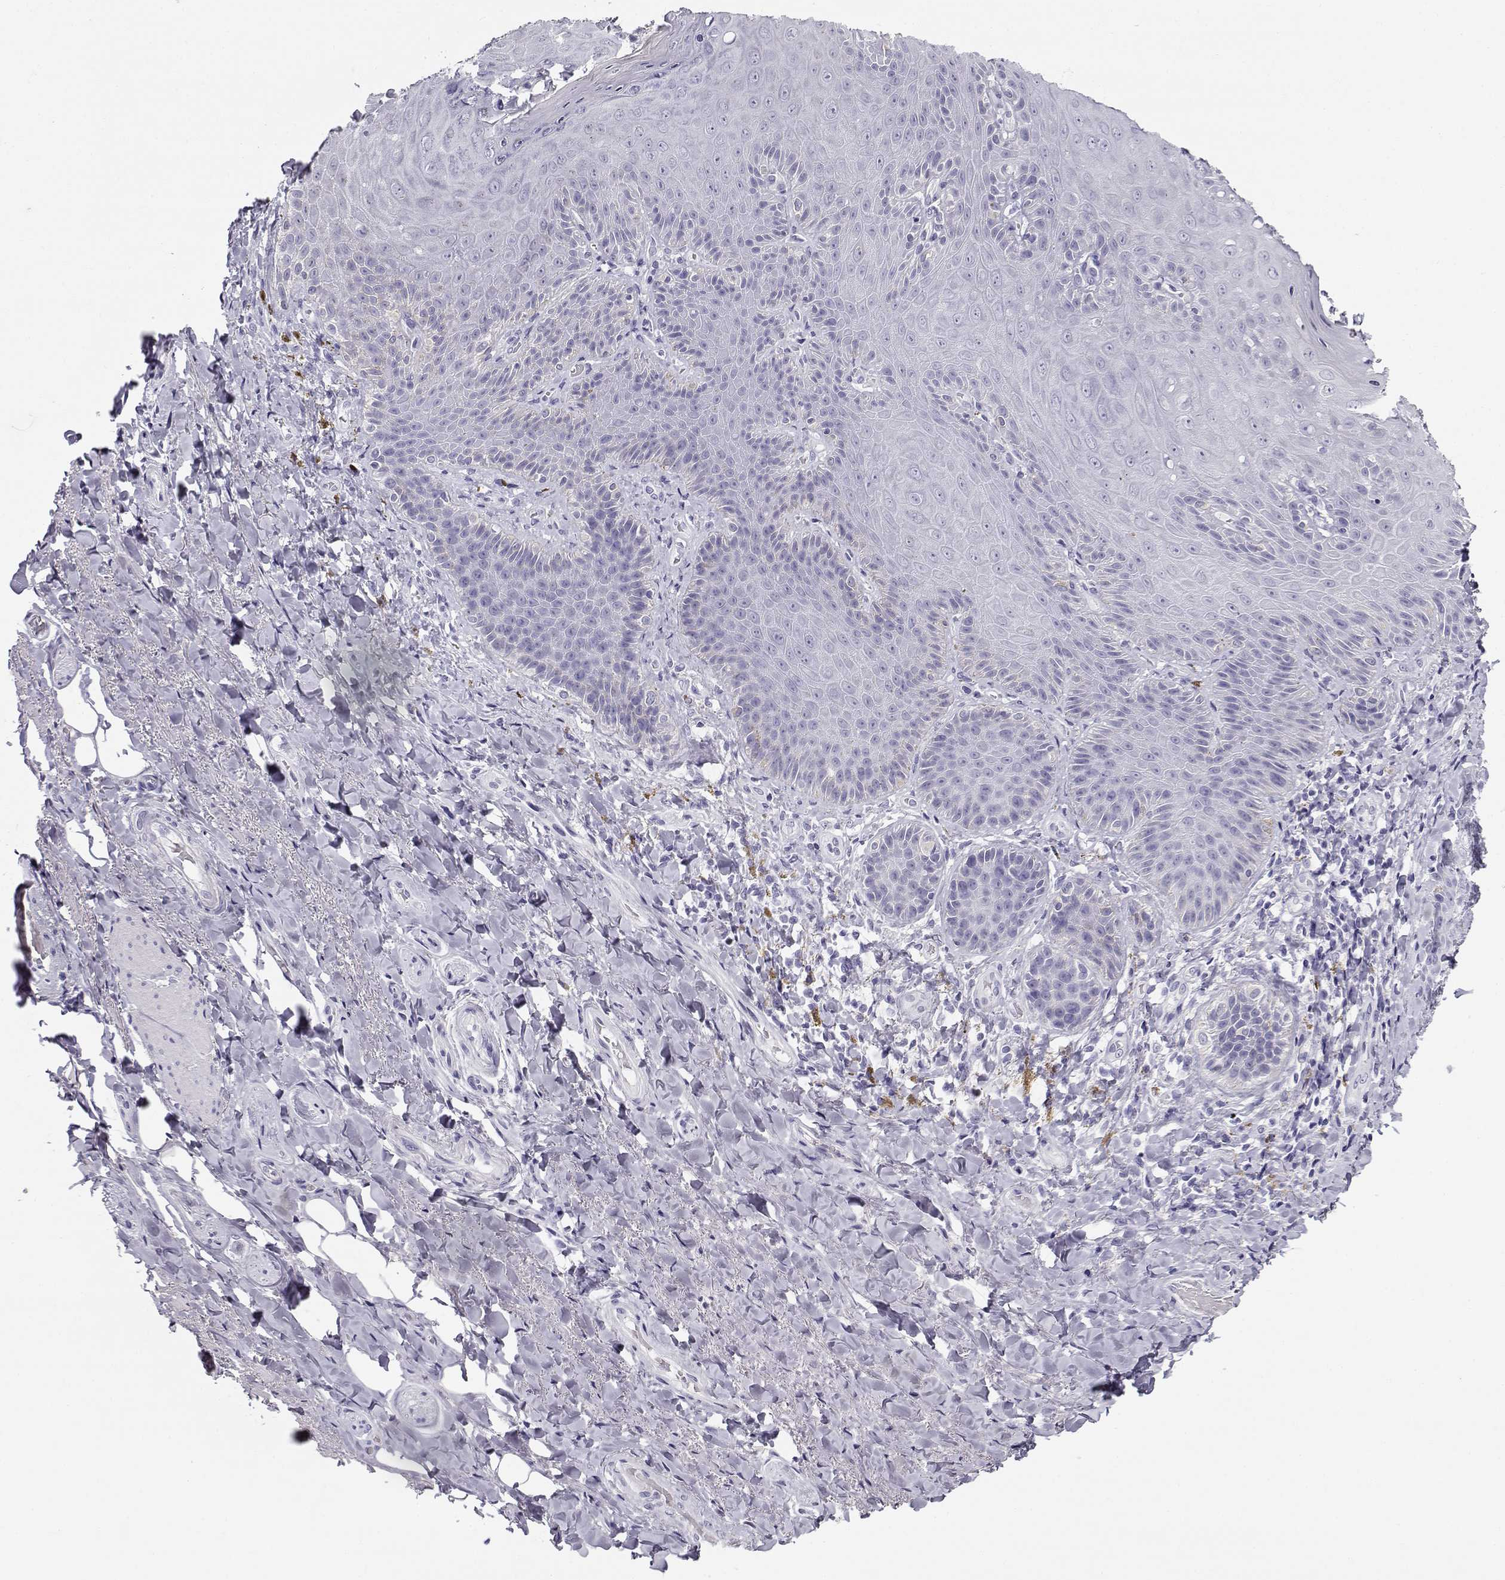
{"staining": {"intensity": "negative", "quantity": "none", "location": "none"}, "tissue": "adipose tissue", "cell_type": "Adipocytes", "image_type": "normal", "snomed": [{"axis": "morphology", "description": "Normal tissue, NOS"}, {"axis": "topography", "description": "Anal"}, {"axis": "topography", "description": "Peripheral nerve tissue"}], "caption": "A photomicrograph of adipose tissue stained for a protein exhibits no brown staining in adipocytes. Nuclei are stained in blue.", "gene": "CABS1", "patient": {"sex": "male", "age": 53}}